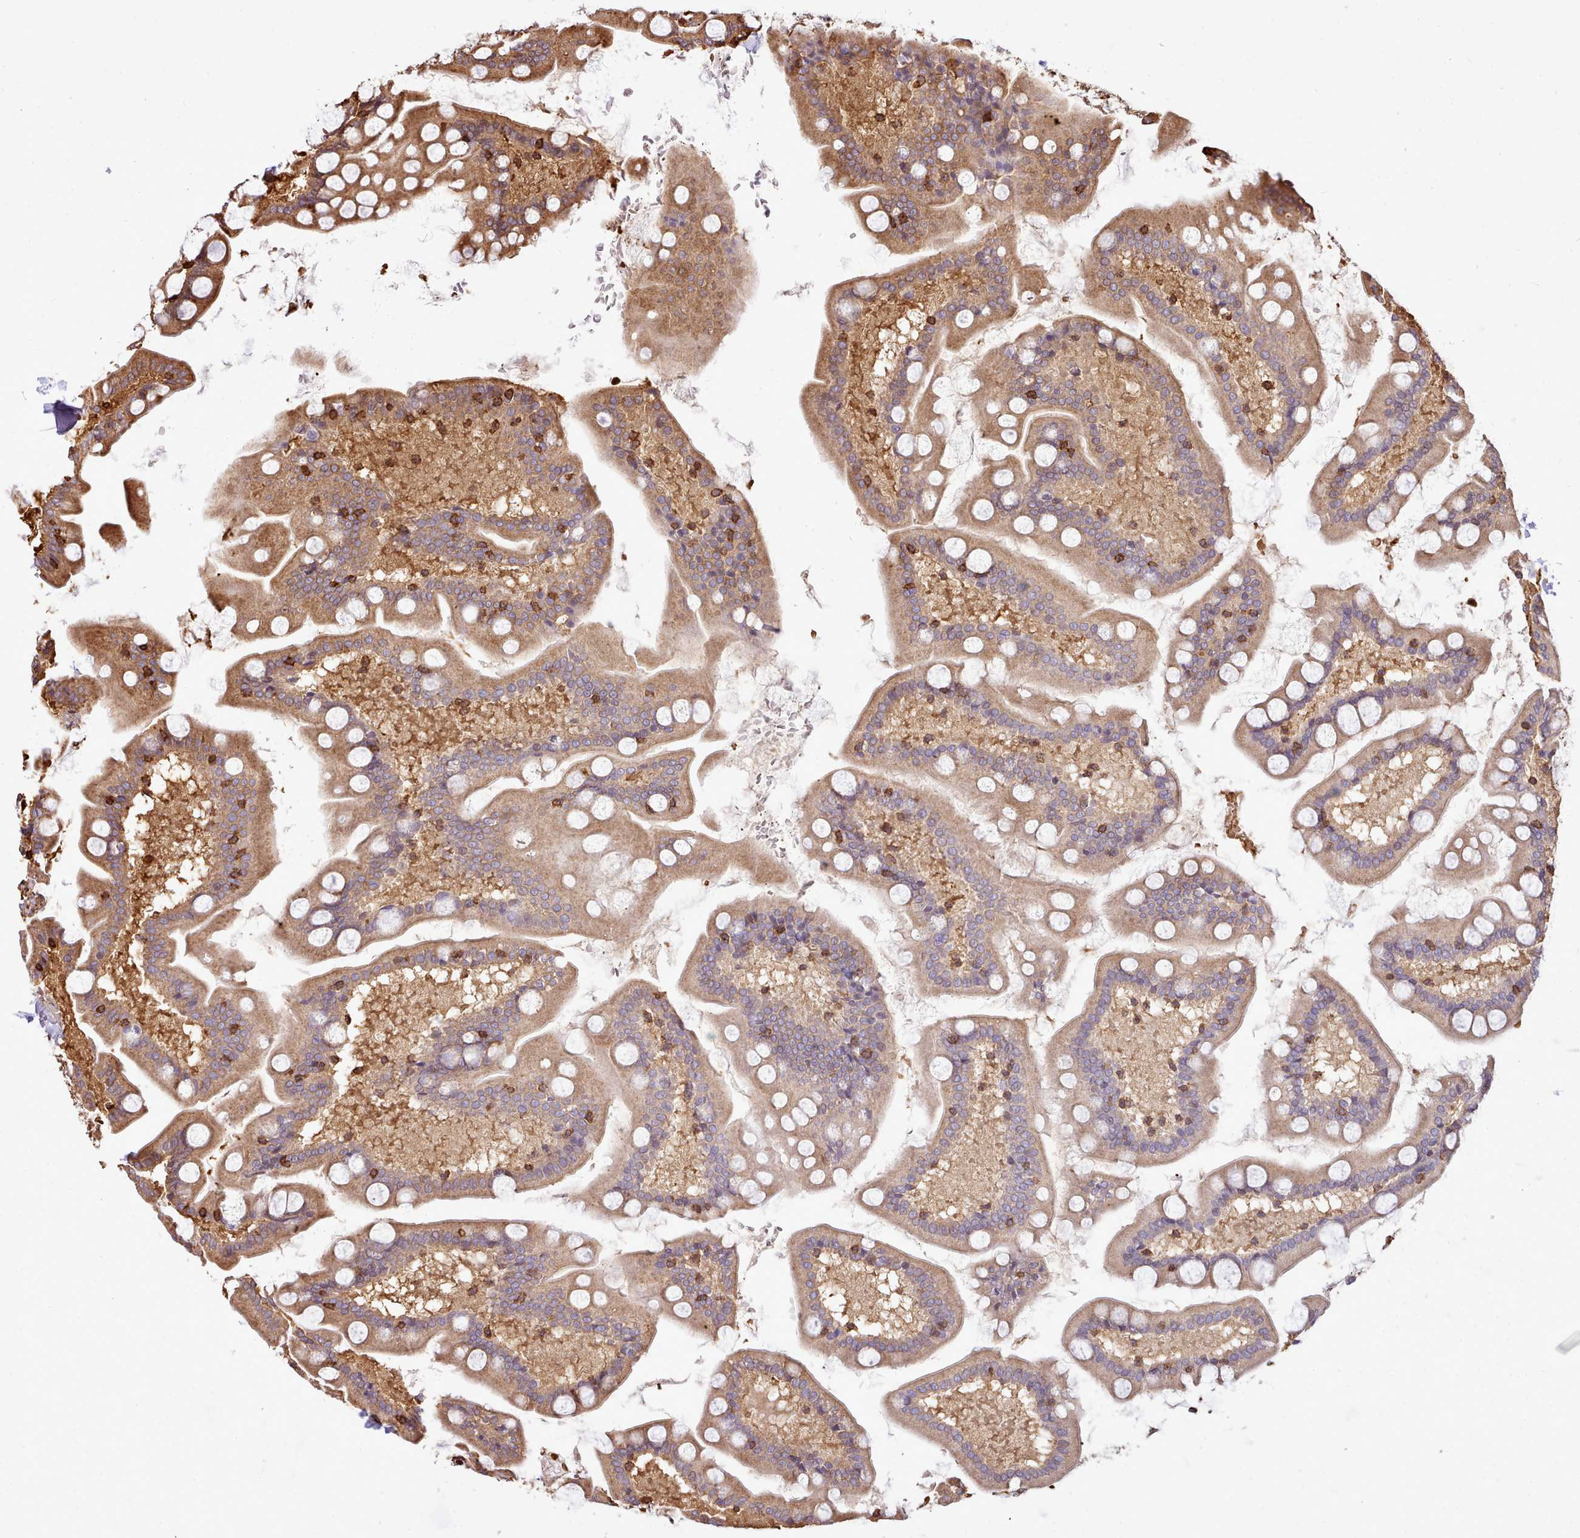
{"staining": {"intensity": "moderate", "quantity": ">75%", "location": "cytoplasmic/membranous"}, "tissue": "small intestine", "cell_type": "Glandular cells", "image_type": "normal", "snomed": [{"axis": "morphology", "description": "Normal tissue, NOS"}, {"axis": "topography", "description": "Small intestine"}], "caption": "Immunohistochemistry of normal human small intestine demonstrates medium levels of moderate cytoplasmic/membranous positivity in approximately >75% of glandular cells.", "gene": "CAPZA1", "patient": {"sex": "male", "age": 41}}